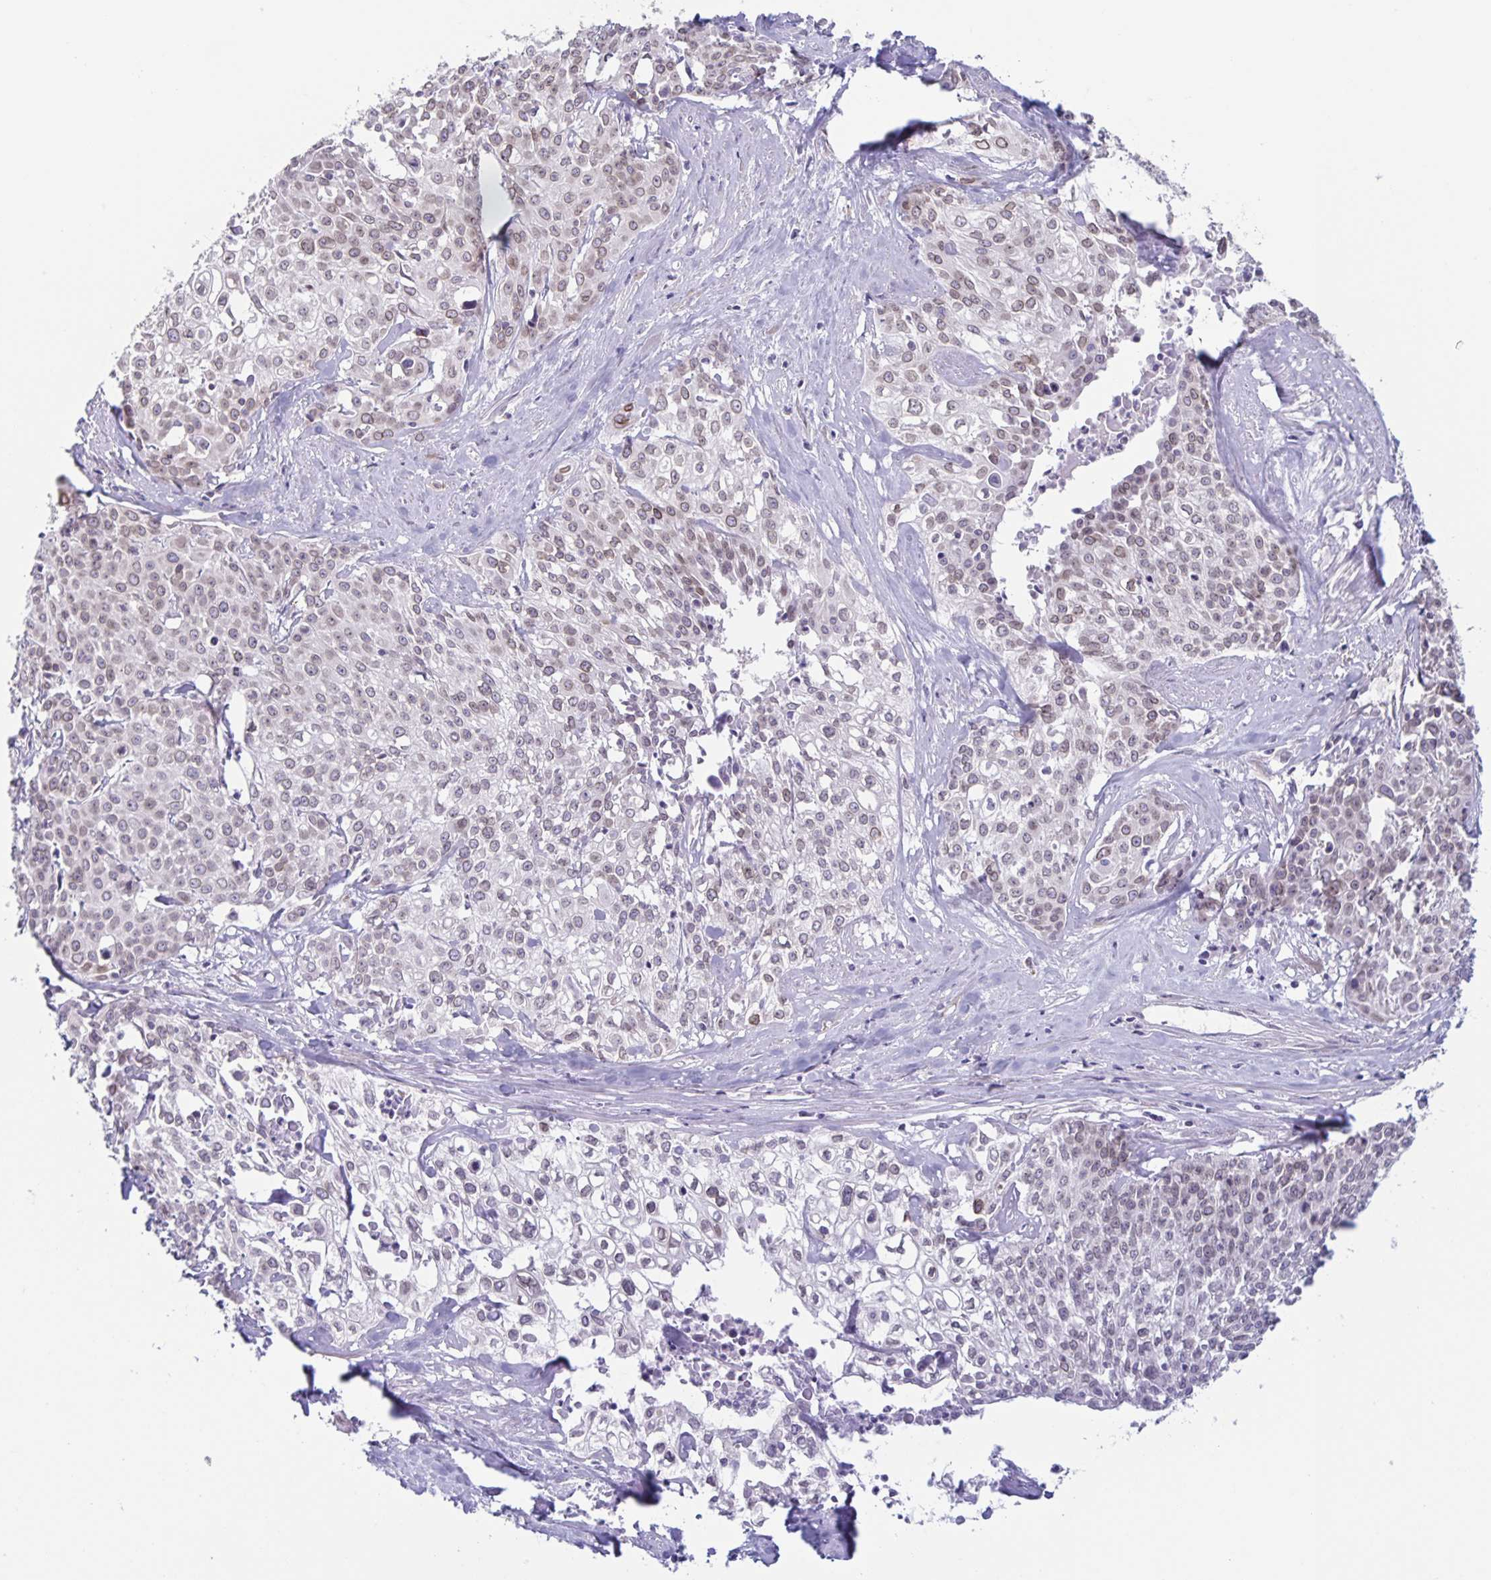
{"staining": {"intensity": "weak", "quantity": "25%-75%", "location": "cytoplasmic/membranous,nuclear"}, "tissue": "cervical cancer", "cell_type": "Tumor cells", "image_type": "cancer", "snomed": [{"axis": "morphology", "description": "Squamous cell carcinoma, NOS"}, {"axis": "topography", "description": "Cervix"}], "caption": "Immunohistochemistry (IHC) (DAB) staining of cervical squamous cell carcinoma reveals weak cytoplasmic/membranous and nuclear protein positivity in about 25%-75% of tumor cells.", "gene": "SYNE2", "patient": {"sex": "female", "age": 39}}